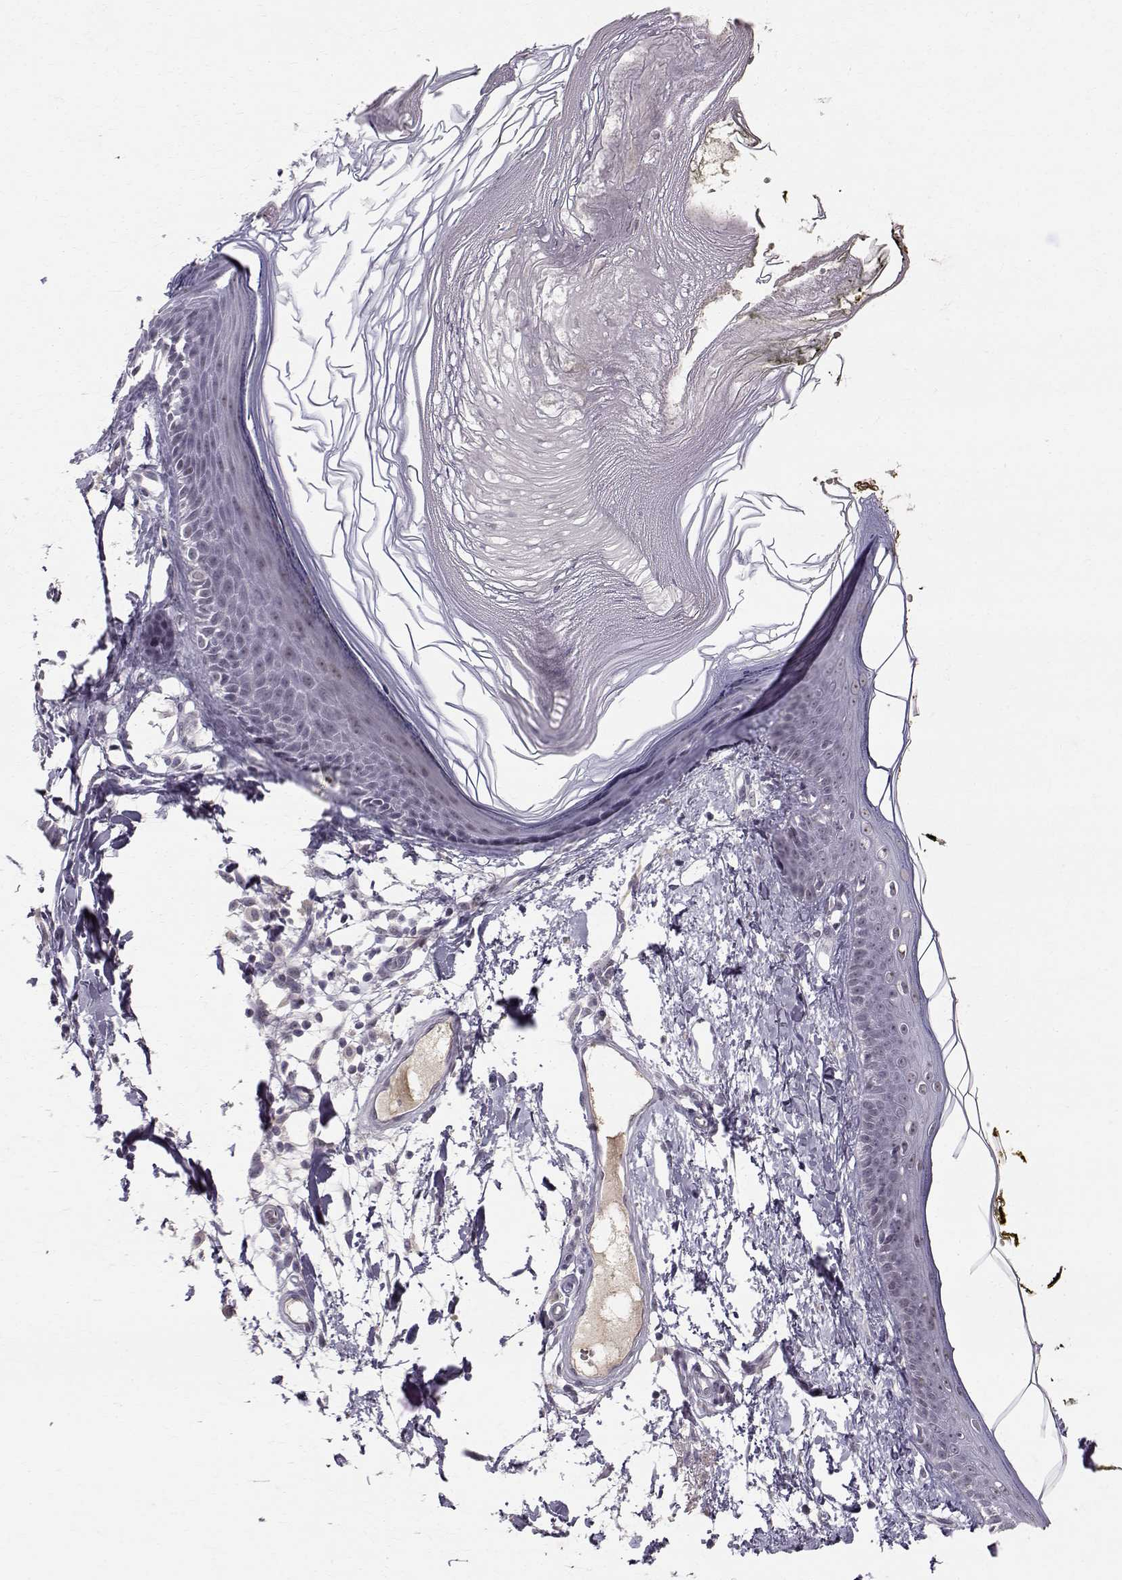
{"staining": {"intensity": "negative", "quantity": "none", "location": "none"}, "tissue": "skin", "cell_type": "Fibroblasts", "image_type": "normal", "snomed": [{"axis": "morphology", "description": "Normal tissue, NOS"}, {"axis": "topography", "description": "Skin"}], "caption": "This histopathology image is of unremarkable skin stained with IHC to label a protein in brown with the nuclei are counter-stained blue. There is no expression in fibroblasts. The staining was performed using DAB to visualize the protein expression in brown, while the nuclei were stained in blue with hematoxylin (Magnification: 20x).", "gene": "RPP38", "patient": {"sex": "male", "age": 76}}